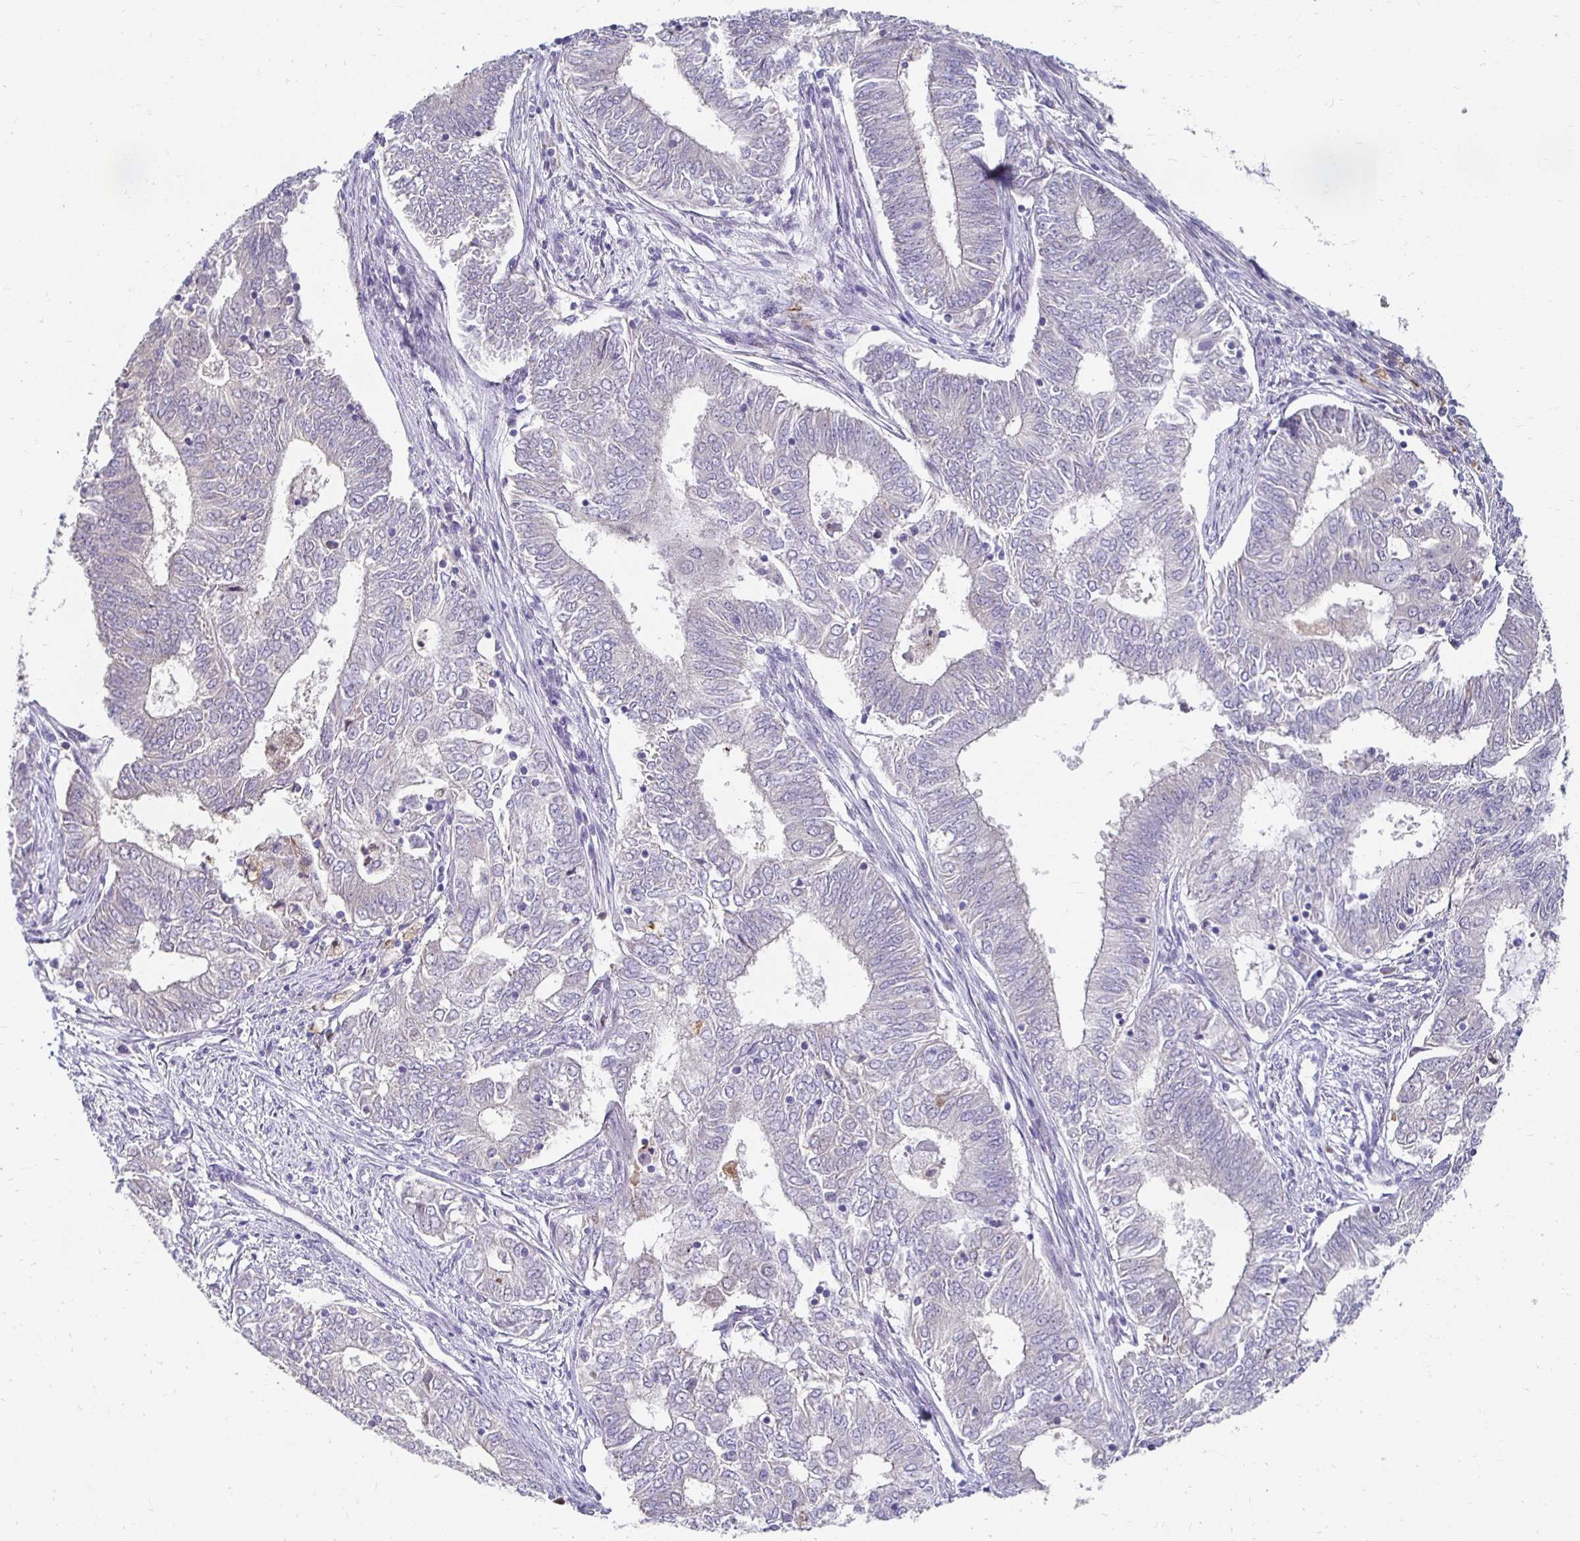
{"staining": {"intensity": "negative", "quantity": "none", "location": "none"}, "tissue": "endometrial cancer", "cell_type": "Tumor cells", "image_type": "cancer", "snomed": [{"axis": "morphology", "description": "Adenocarcinoma, NOS"}, {"axis": "topography", "description": "Endometrium"}], "caption": "The image shows no significant expression in tumor cells of adenocarcinoma (endometrial). (Immunohistochemistry (ihc), brightfield microscopy, high magnification).", "gene": "PADI2", "patient": {"sex": "female", "age": 62}}